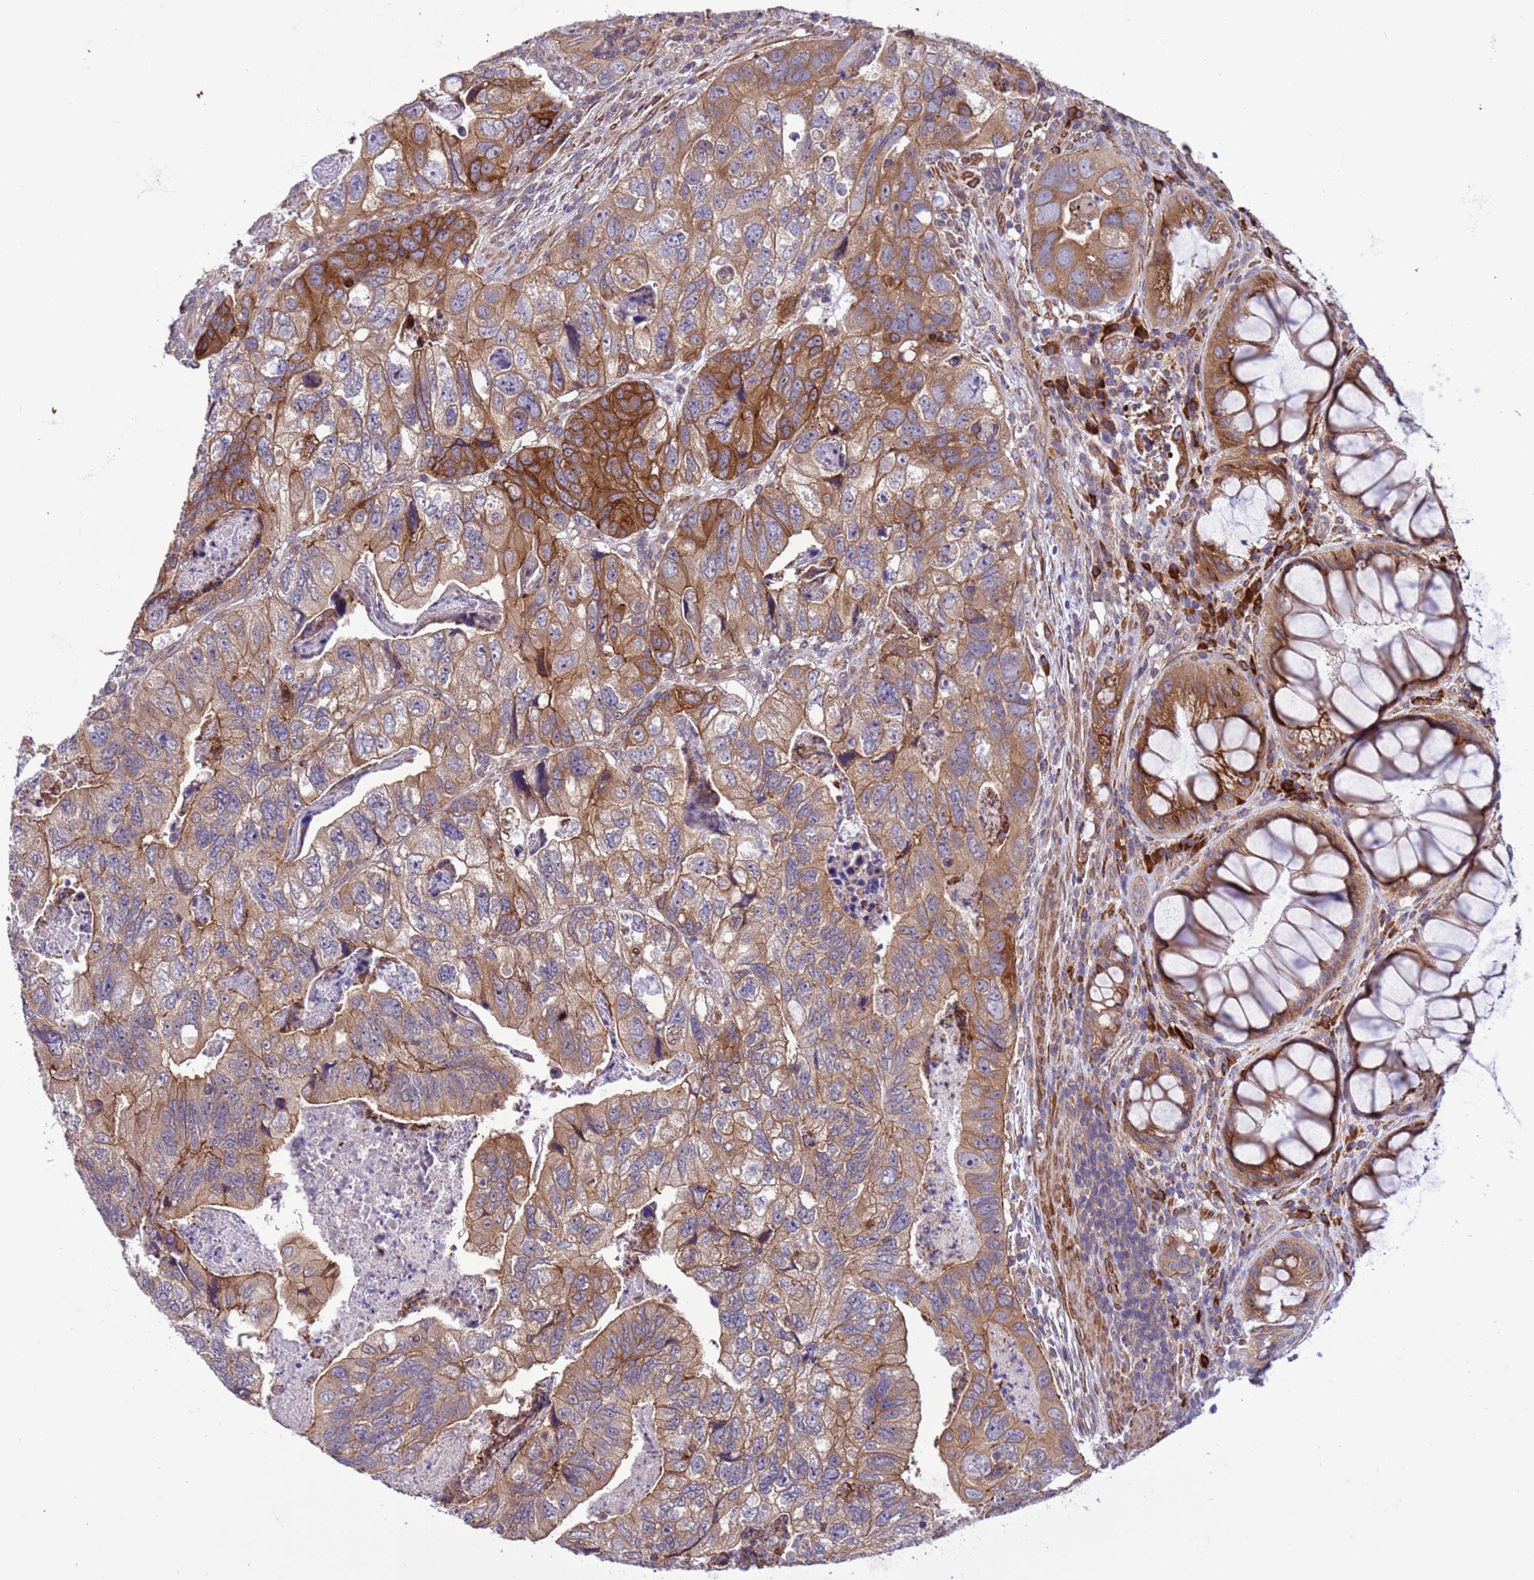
{"staining": {"intensity": "moderate", "quantity": ">75%", "location": "cytoplasmic/membranous"}, "tissue": "colorectal cancer", "cell_type": "Tumor cells", "image_type": "cancer", "snomed": [{"axis": "morphology", "description": "Adenocarcinoma, NOS"}, {"axis": "topography", "description": "Rectum"}], "caption": "Adenocarcinoma (colorectal) stained with a protein marker displays moderate staining in tumor cells.", "gene": "GEN1", "patient": {"sex": "male", "age": 63}}